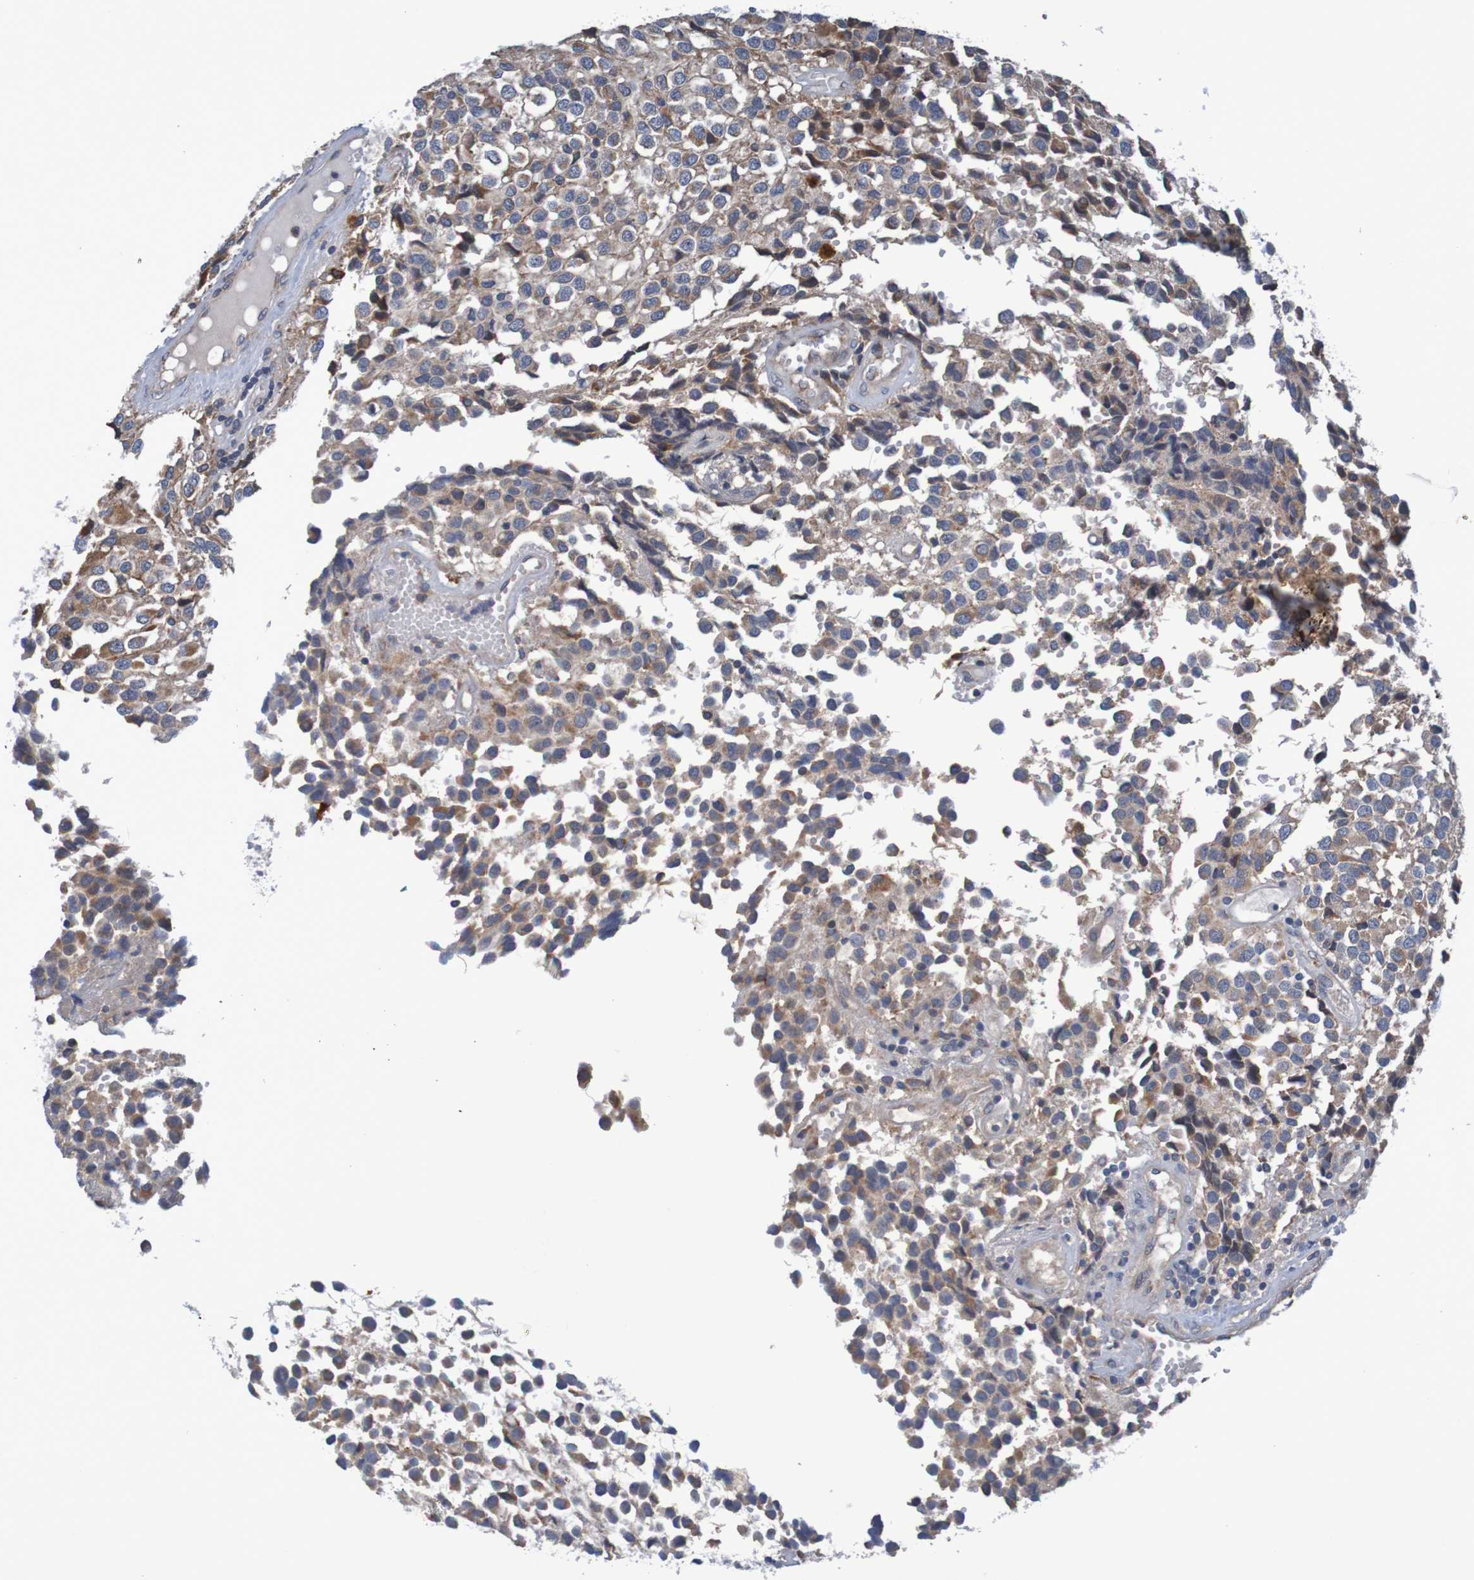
{"staining": {"intensity": "weak", "quantity": ">75%", "location": "cytoplasmic/membranous"}, "tissue": "glioma", "cell_type": "Tumor cells", "image_type": "cancer", "snomed": [{"axis": "morphology", "description": "Glioma, malignant, High grade"}, {"axis": "topography", "description": "Brain"}], "caption": "Immunohistochemistry (IHC) of glioma reveals low levels of weak cytoplasmic/membranous expression in approximately >75% of tumor cells.", "gene": "CLDN18", "patient": {"sex": "male", "age": 32}}